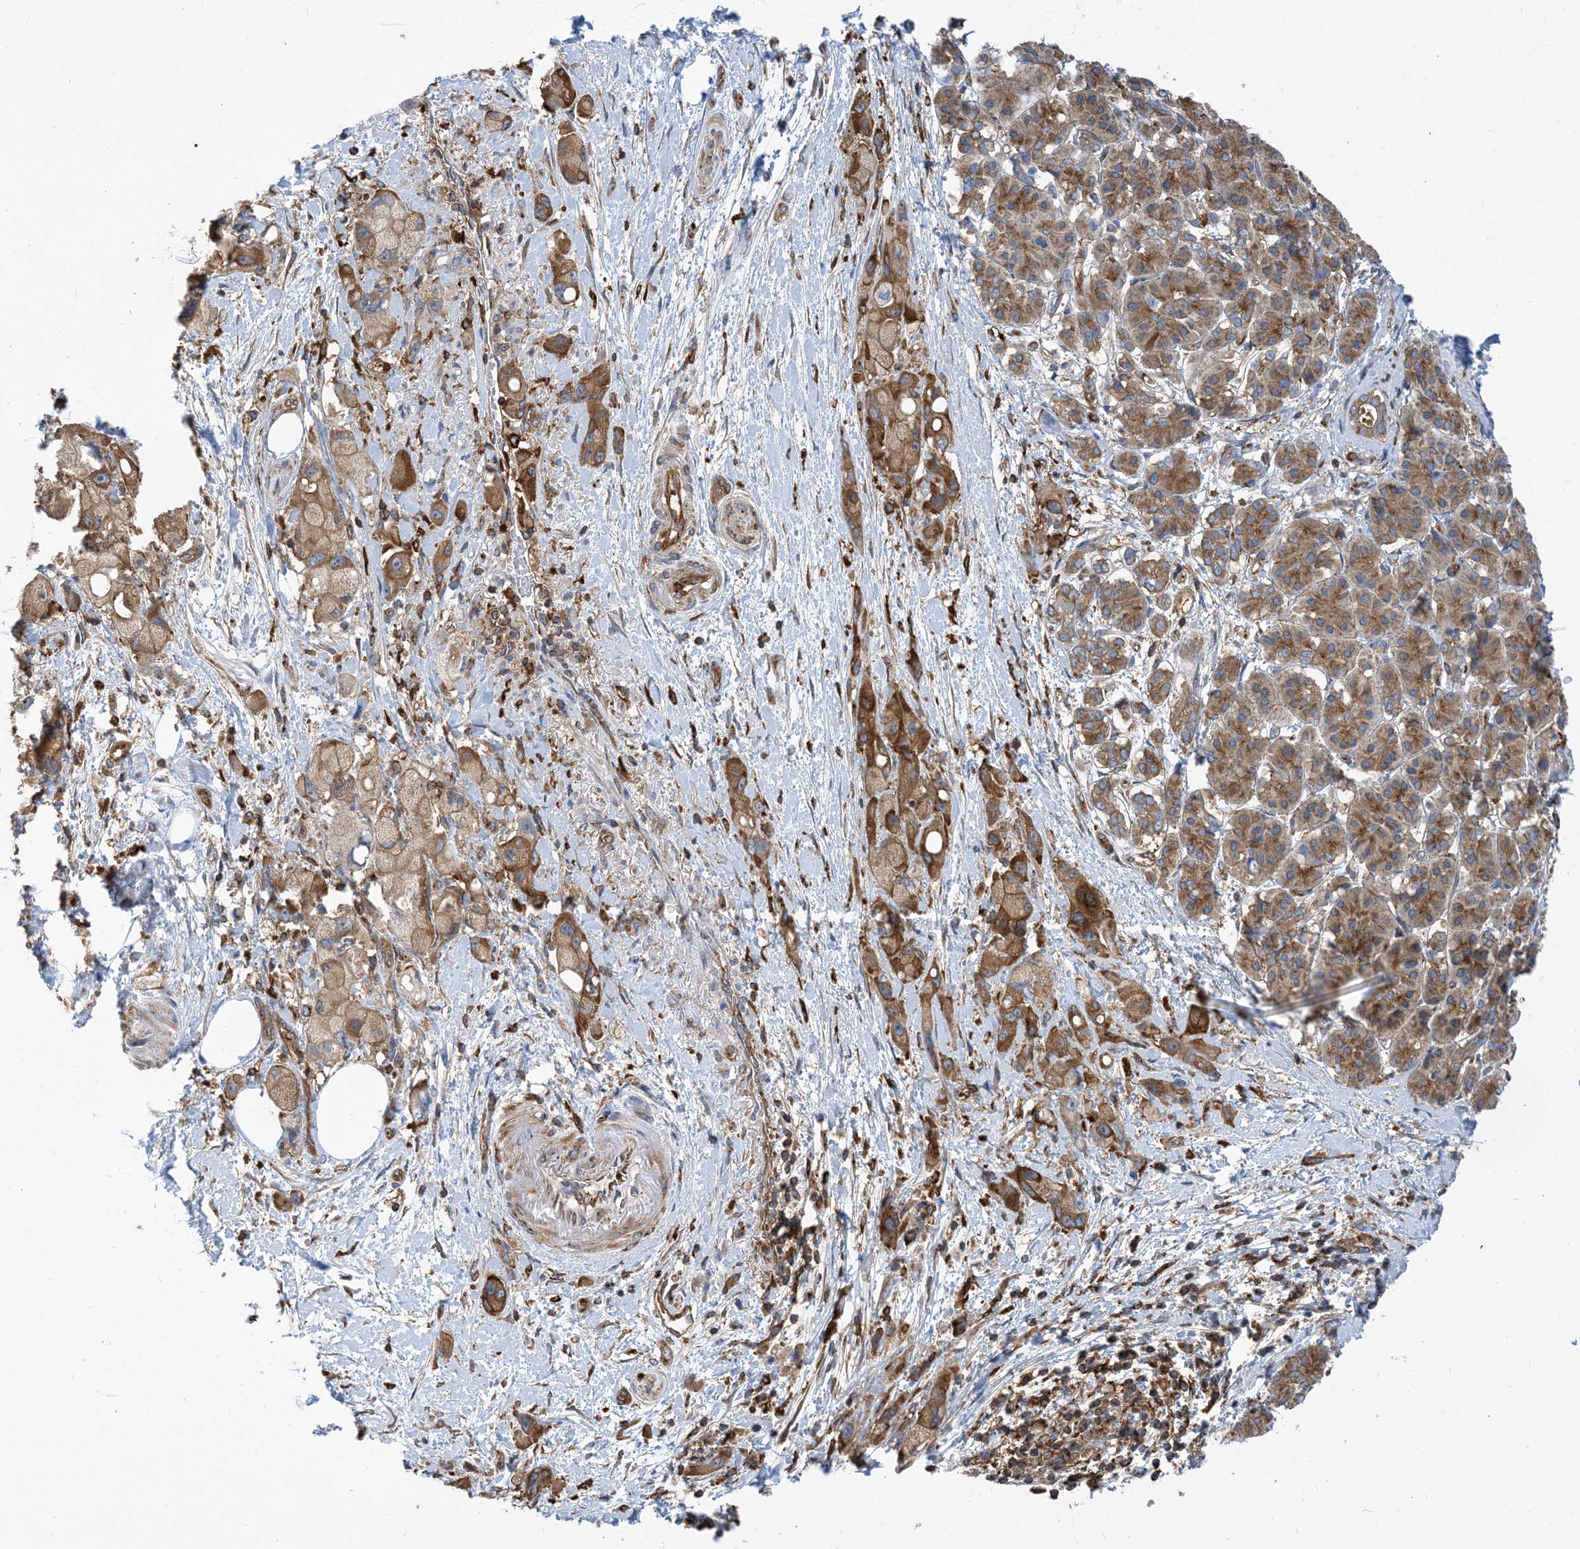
{"staining": {"intensity": "moderate", "quantity": ">75%", "location": "cytoplasmic/membranous"}, "tissue": "pancreatic cancer", "cell_type": "Tumor cells", "image_type": "cancer", "snomed": [{"axis": "morphology", "description": "Normal tissue, NOS"}, {"axis": "morphology", "description": "Adenocarcinoma, NOS"}, {"axis": "topography", "description": "Pancreas"}], "caption": "Adenocarcinoma (pancreatic) was stained to show a protein in brown. There is medium levels of moderate cytoplasmic/membranous staining in about >75% of tumor cells. Using DAB (3,3'-diaminobenzidine) (brown) and hematoxylin (blue) stains, captured at high magnification using brightfield microscopy.", "gene": "DYNC1LI1", "patient": {"sex": "female", "age": 68}}